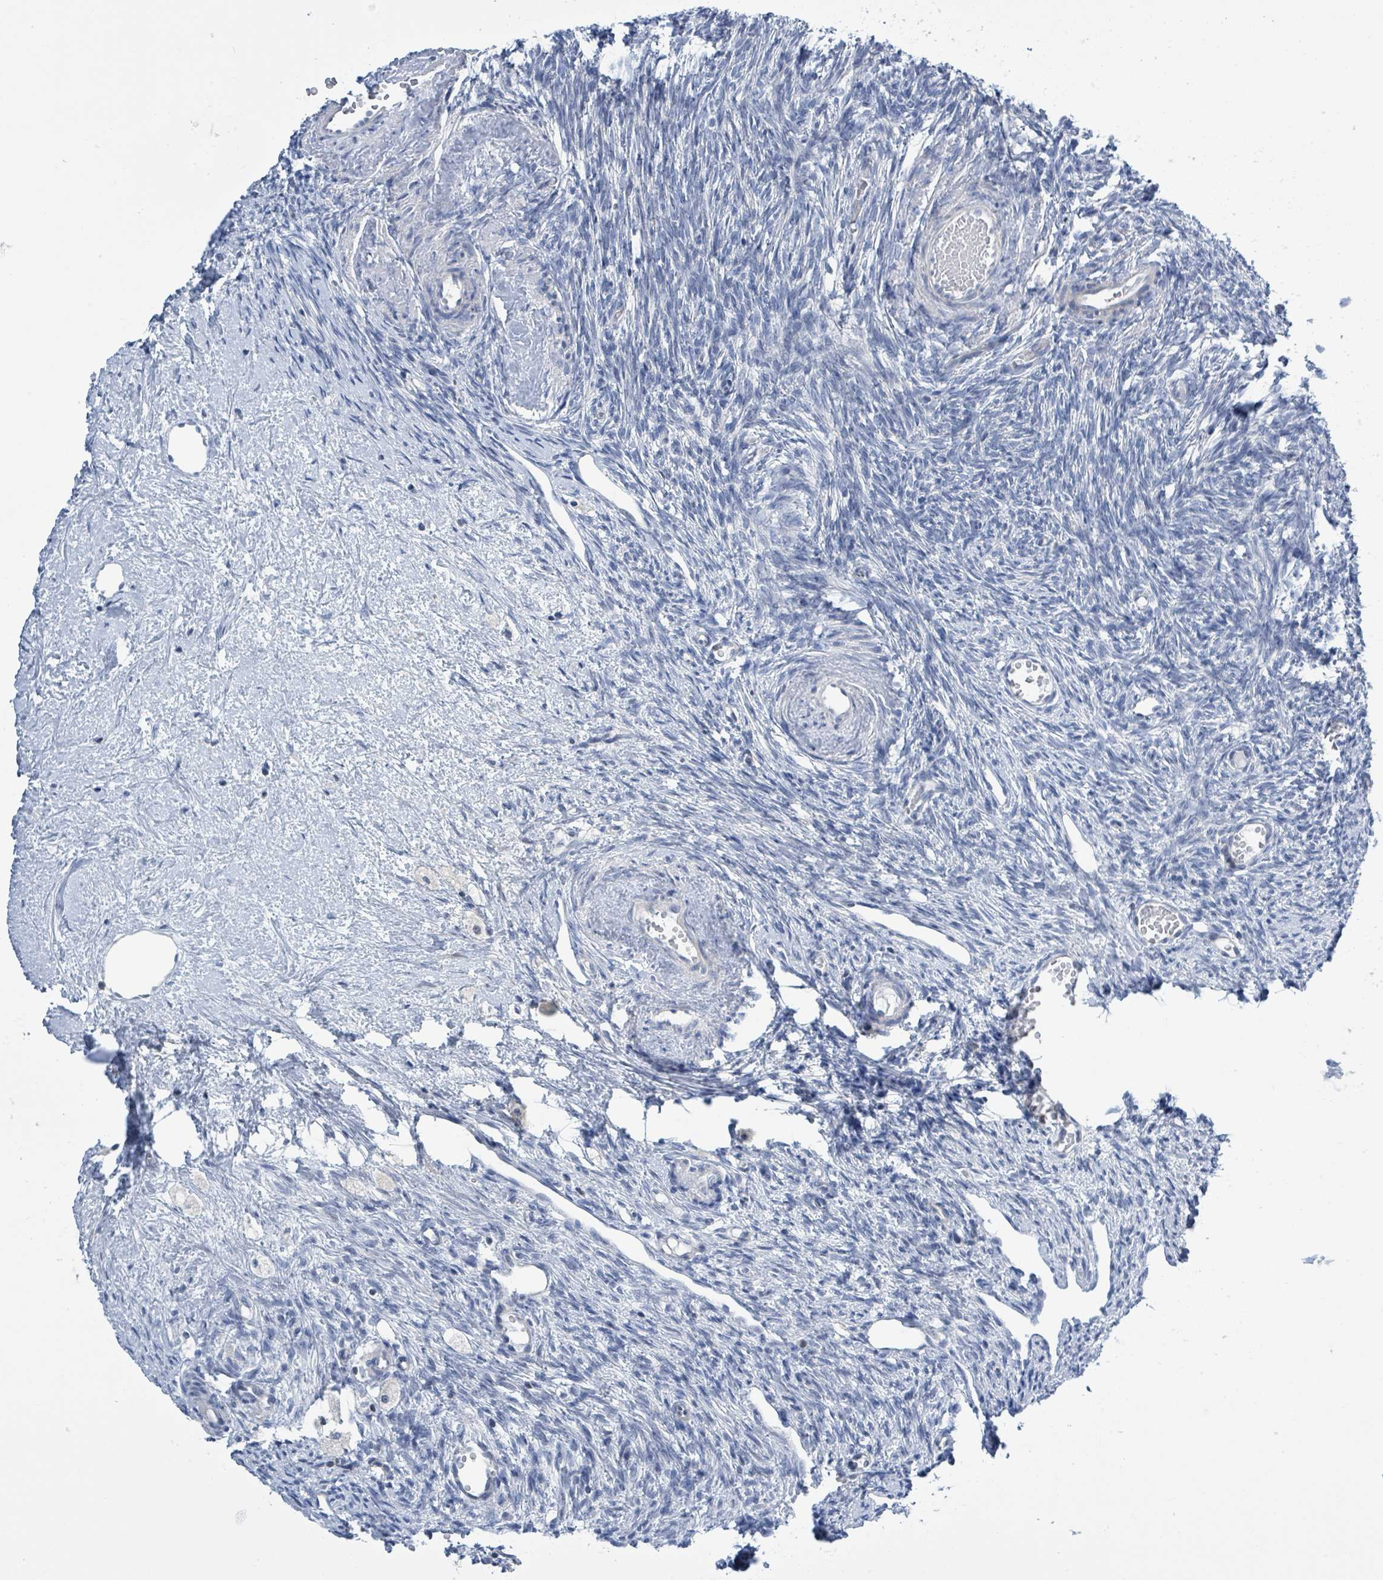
{"staining": {"intensity": "negative", "quantity": "none", "location": "none"}, "tissue": "ovary", "cell_type": "Ovarian stroma cells", "image_type": "normal", "snomed": [{"axis": "morphology", "description": "Normal tissue, NOS"}, {"axis": "topography", "description": "Ovary"}], "caption": "IHC of normal ovary demonstrates no expression in ovarian stroma cells.", "gene": "DGKZ", "patient": {"sex": "female", "age": 51}}